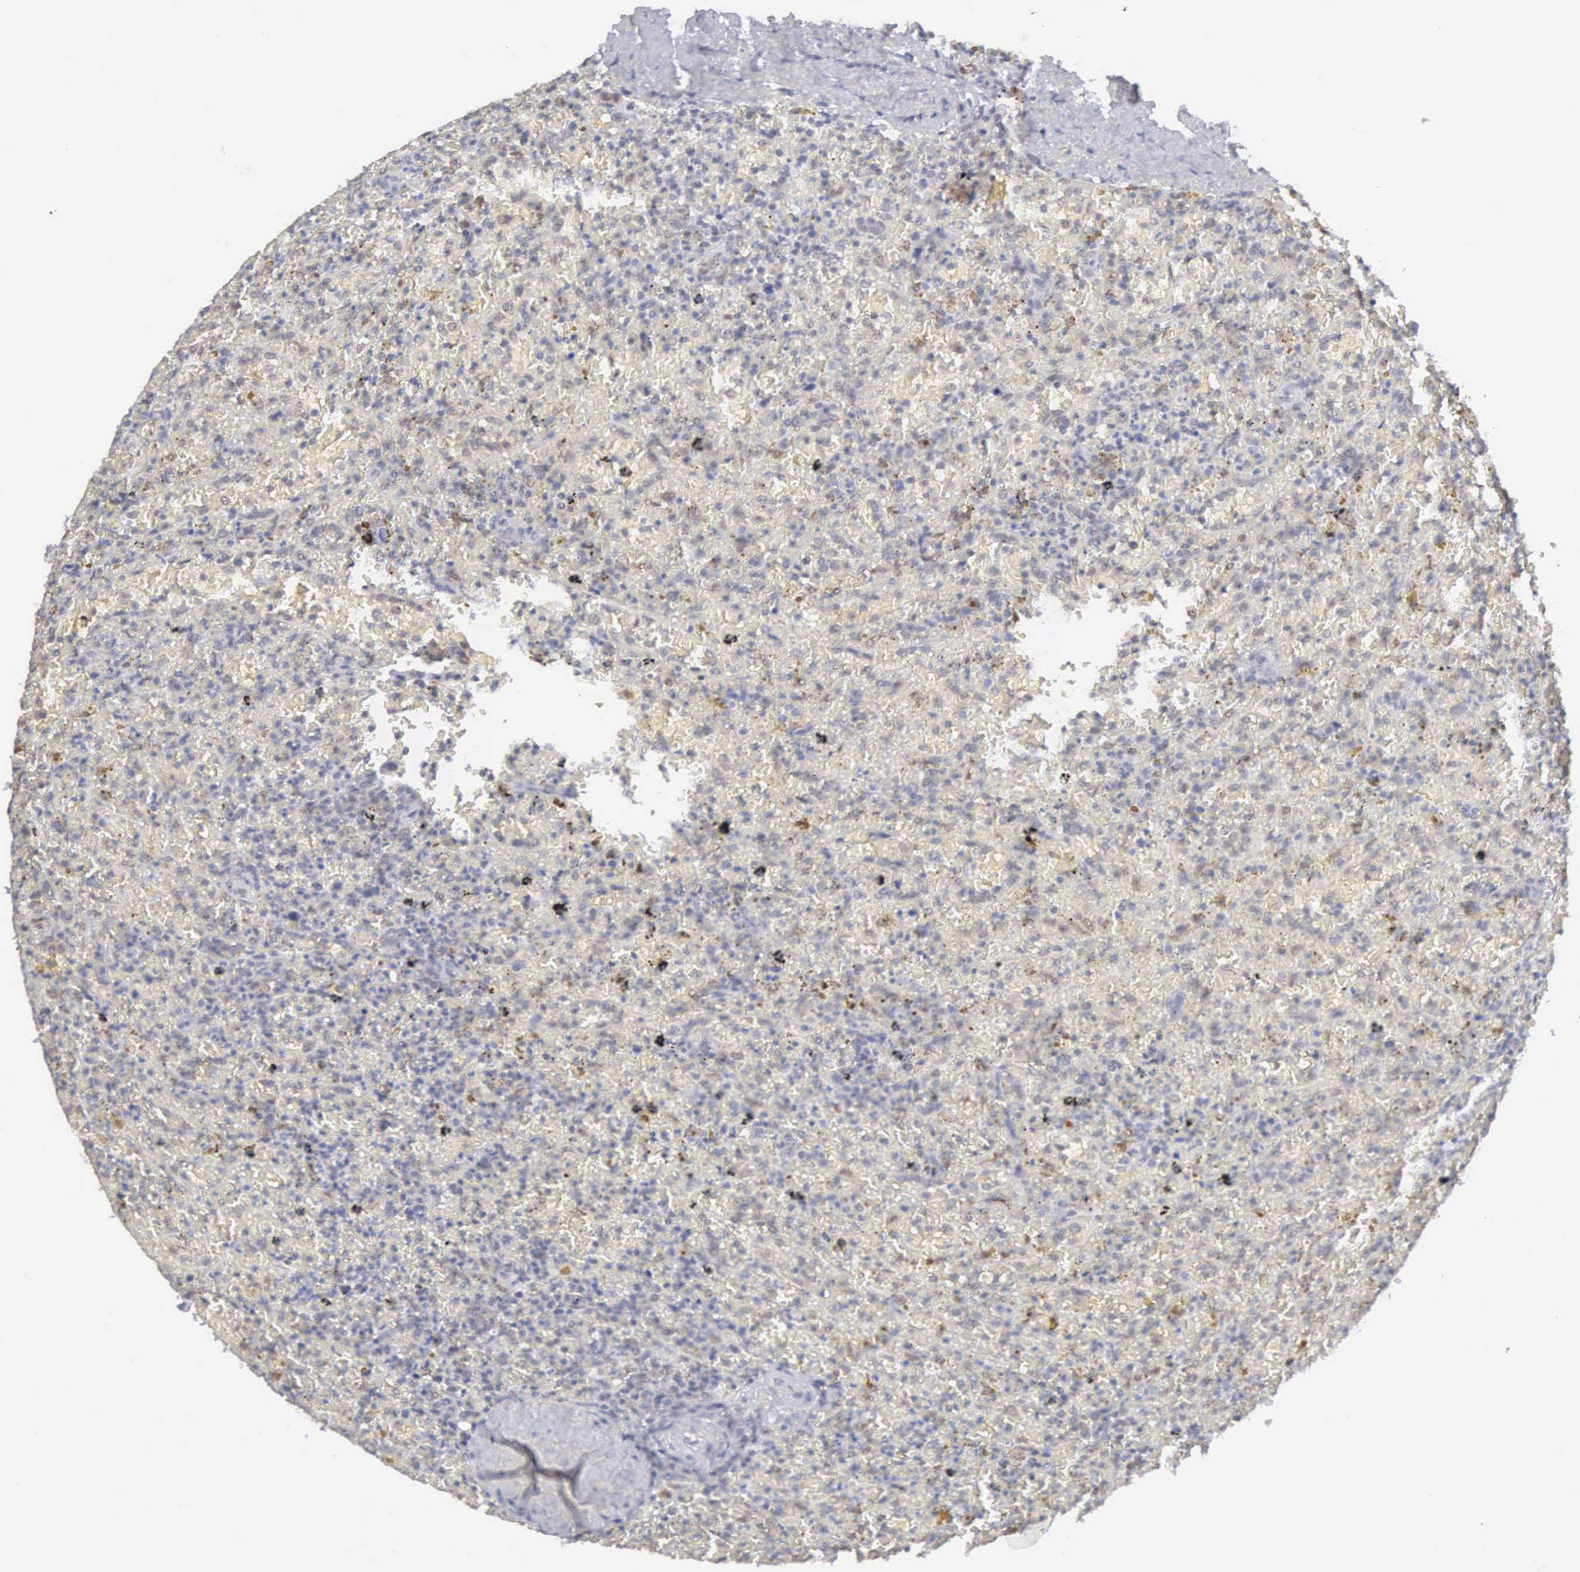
{"staining": {"intensity": "negative", "quantity": "none", "location": "none"}, "tissue": "lymphoma", "cell_type": "Tumor cells", "image_type": "cancer", "snomed": [{"axis": "morphology", "description": "Malignant lymphoma, non-Hodgkin's type, High grade"}, {"axis": "topography", "description": "Spleen"}, {"axis": "topography", "description": "Lymph node"}], "caption": "Micrograph shows no significant protein expression in tumor cells of malignant lymphoma, non-Hodgkin's type (high-grade).", "gene": "MNAT1", "patient": {"sex": "female", "age": 70}}